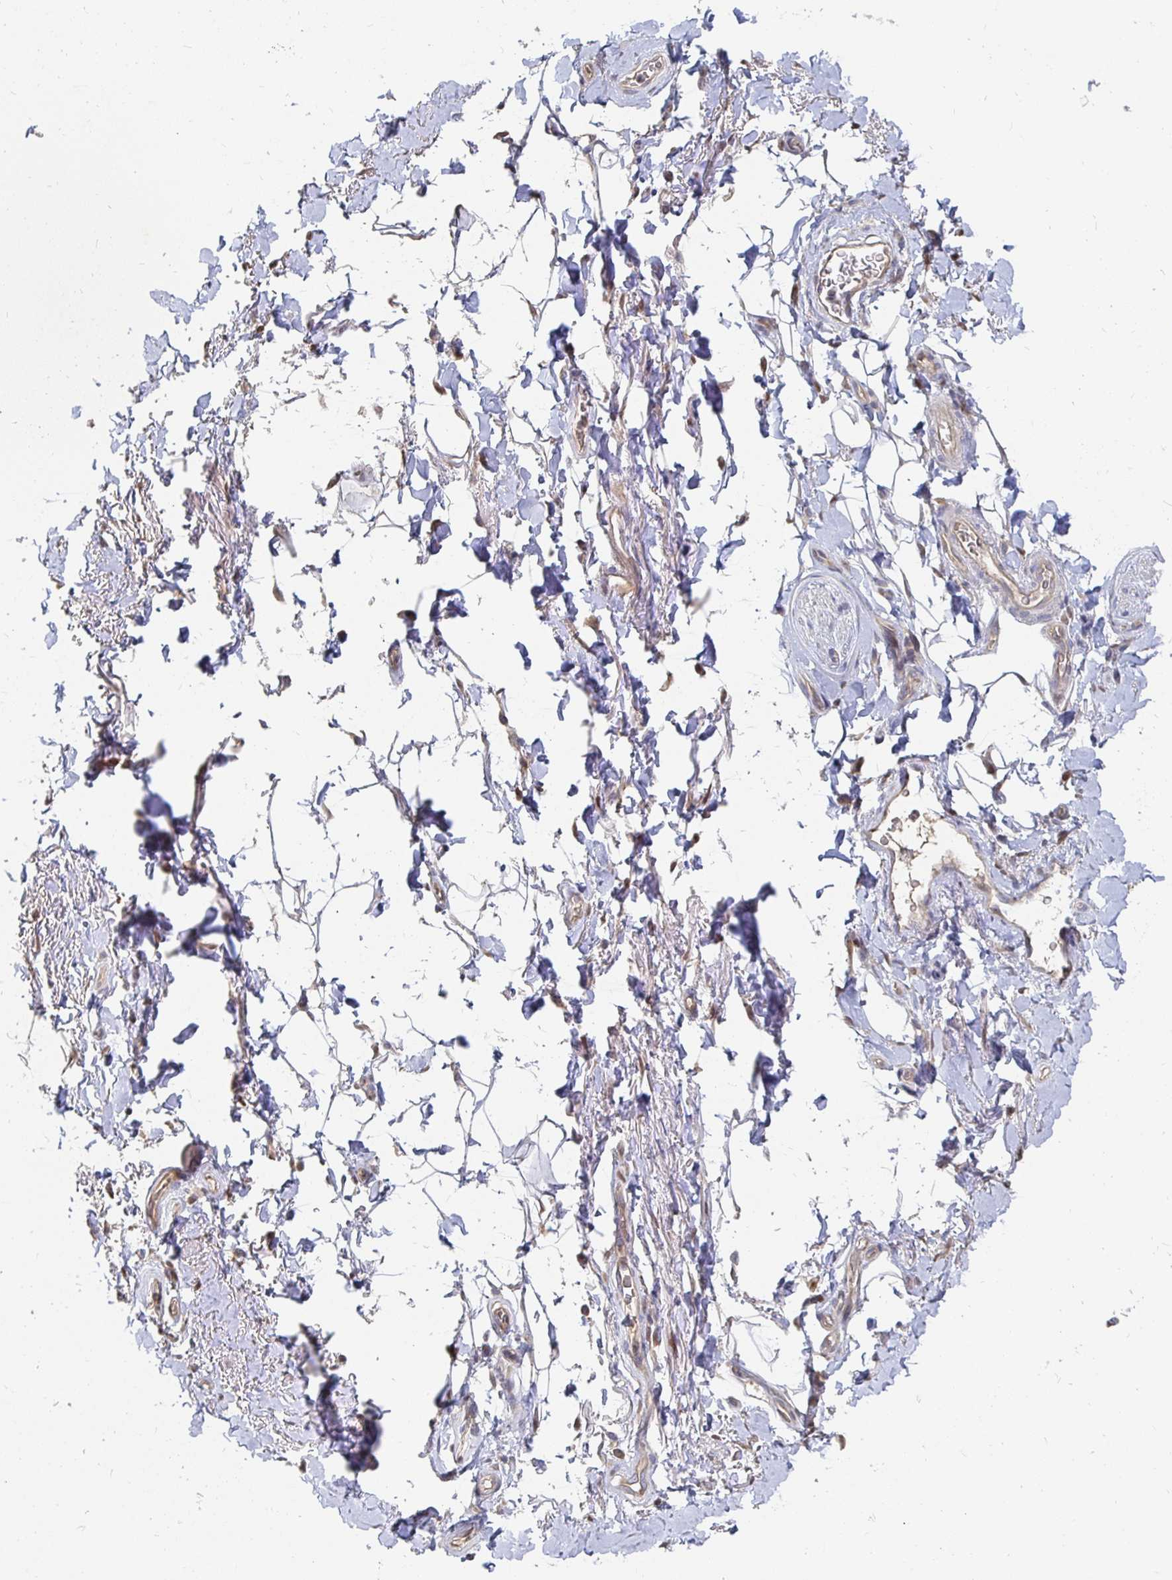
{"staining": {"intensity": "negative", "quantity": "none", "location": "none"}, "tissue": "adipose tissue", "cell_type": "Adipocytes", "image_type": "normal", "snomed": [{"axis": "morphology", "description": "Normal tissue, NOS"}, {"axis": "topography", "description": "Anal"}, {"axis": "topography", "description": "Peripheral nerve tissue"}], "caption": "Human adipose tissue stained for a protein using IHC exhibits no positivity in adipocytes.", "gene": "MEIS1", "patient": {"sex": "male", "age": 53}}